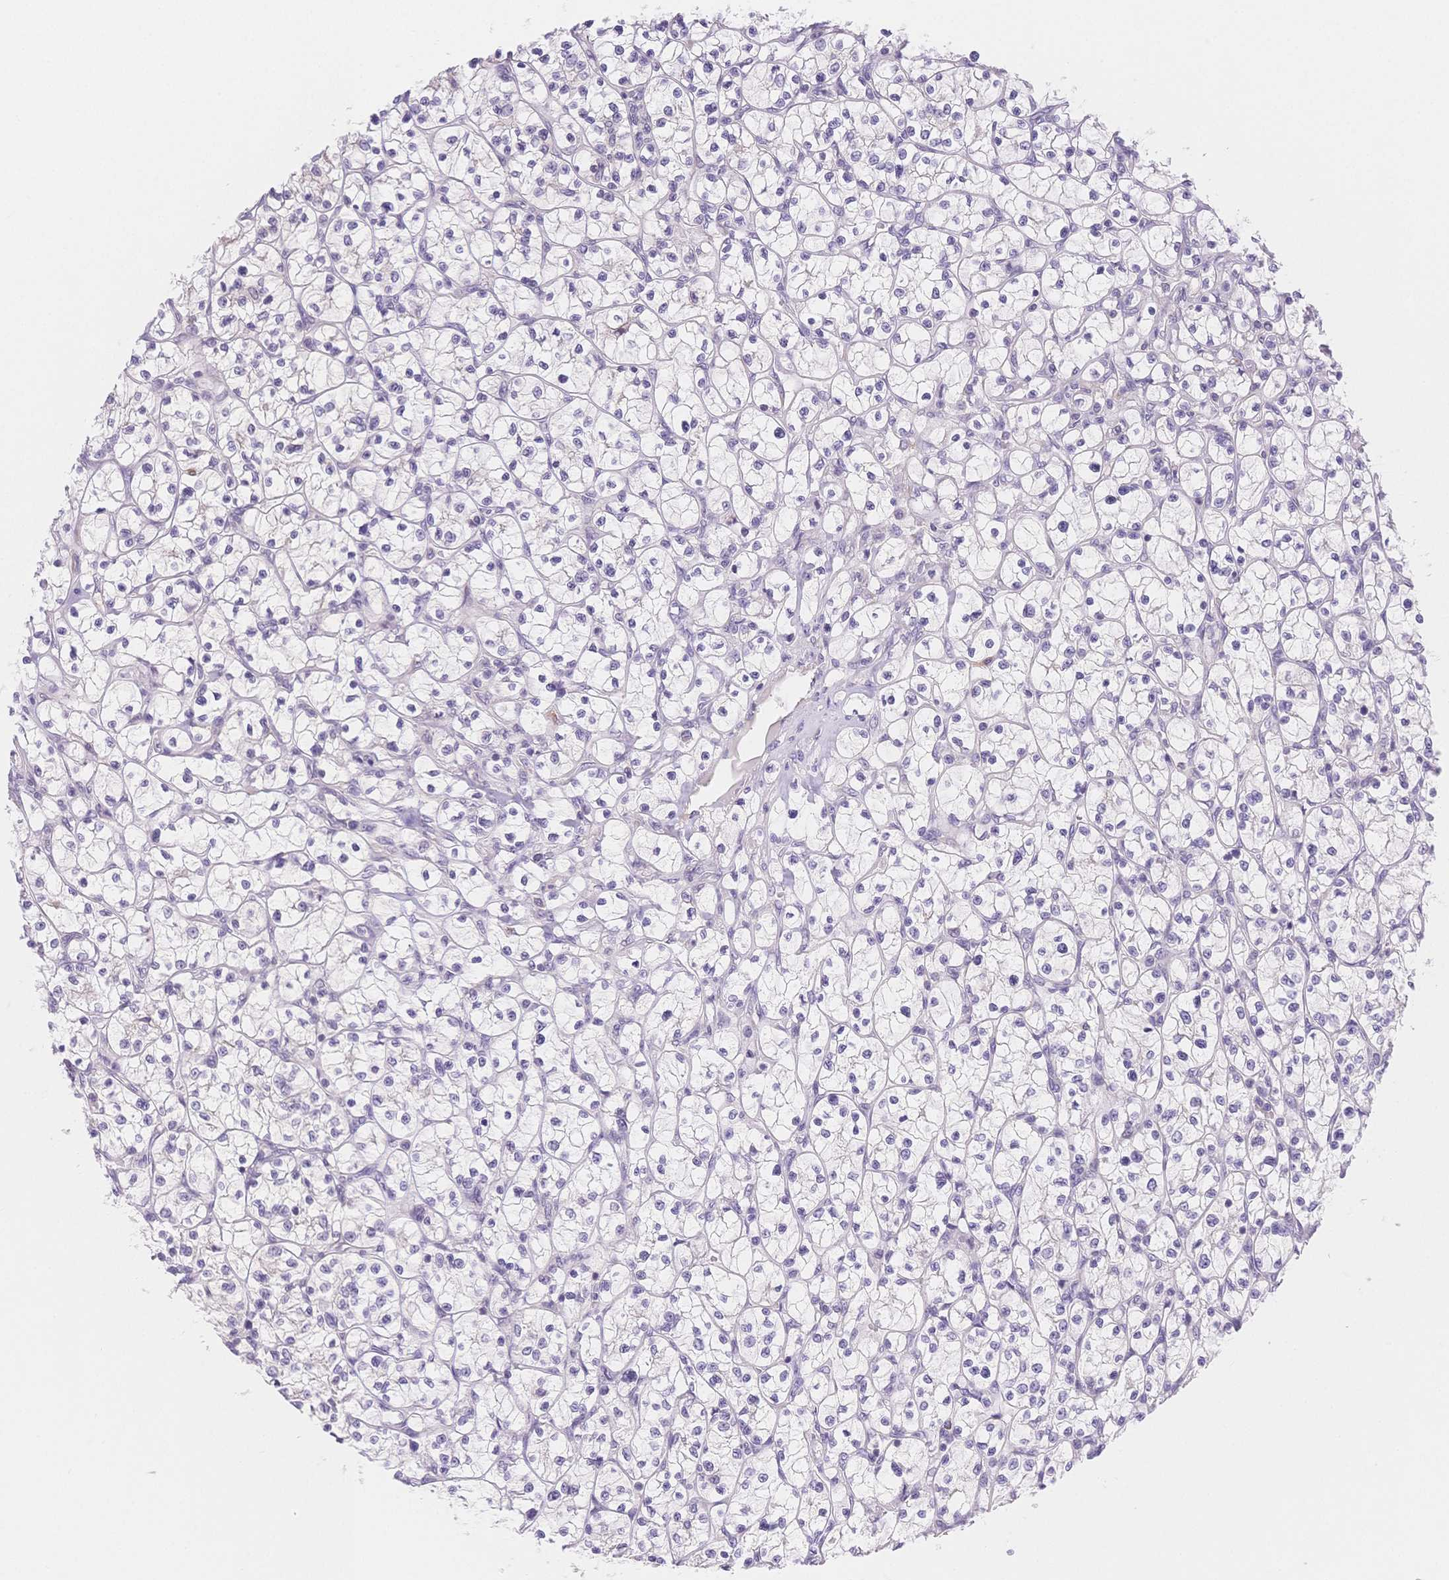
{"staining": {"intensity": "negative", "quantity": "none", "location": "none"}, "tissue": "renal cancer", "cell_type": "Tumor cells", "image_type": "cancer", "snomed": [{"axis": "morphology", "description": "Adenocarcinoma, NOS"}, {"axis": "topography", "description": "Kidney"}], "caption": "Immunohistochemistry (IHC) image of neoplastic tissue: human renal adenocarcinoma stained with DAB shows no significant protein staining in tumor cells.", "gene": "CSN1S1", "patient": {"sex": "female", "age": 64}}